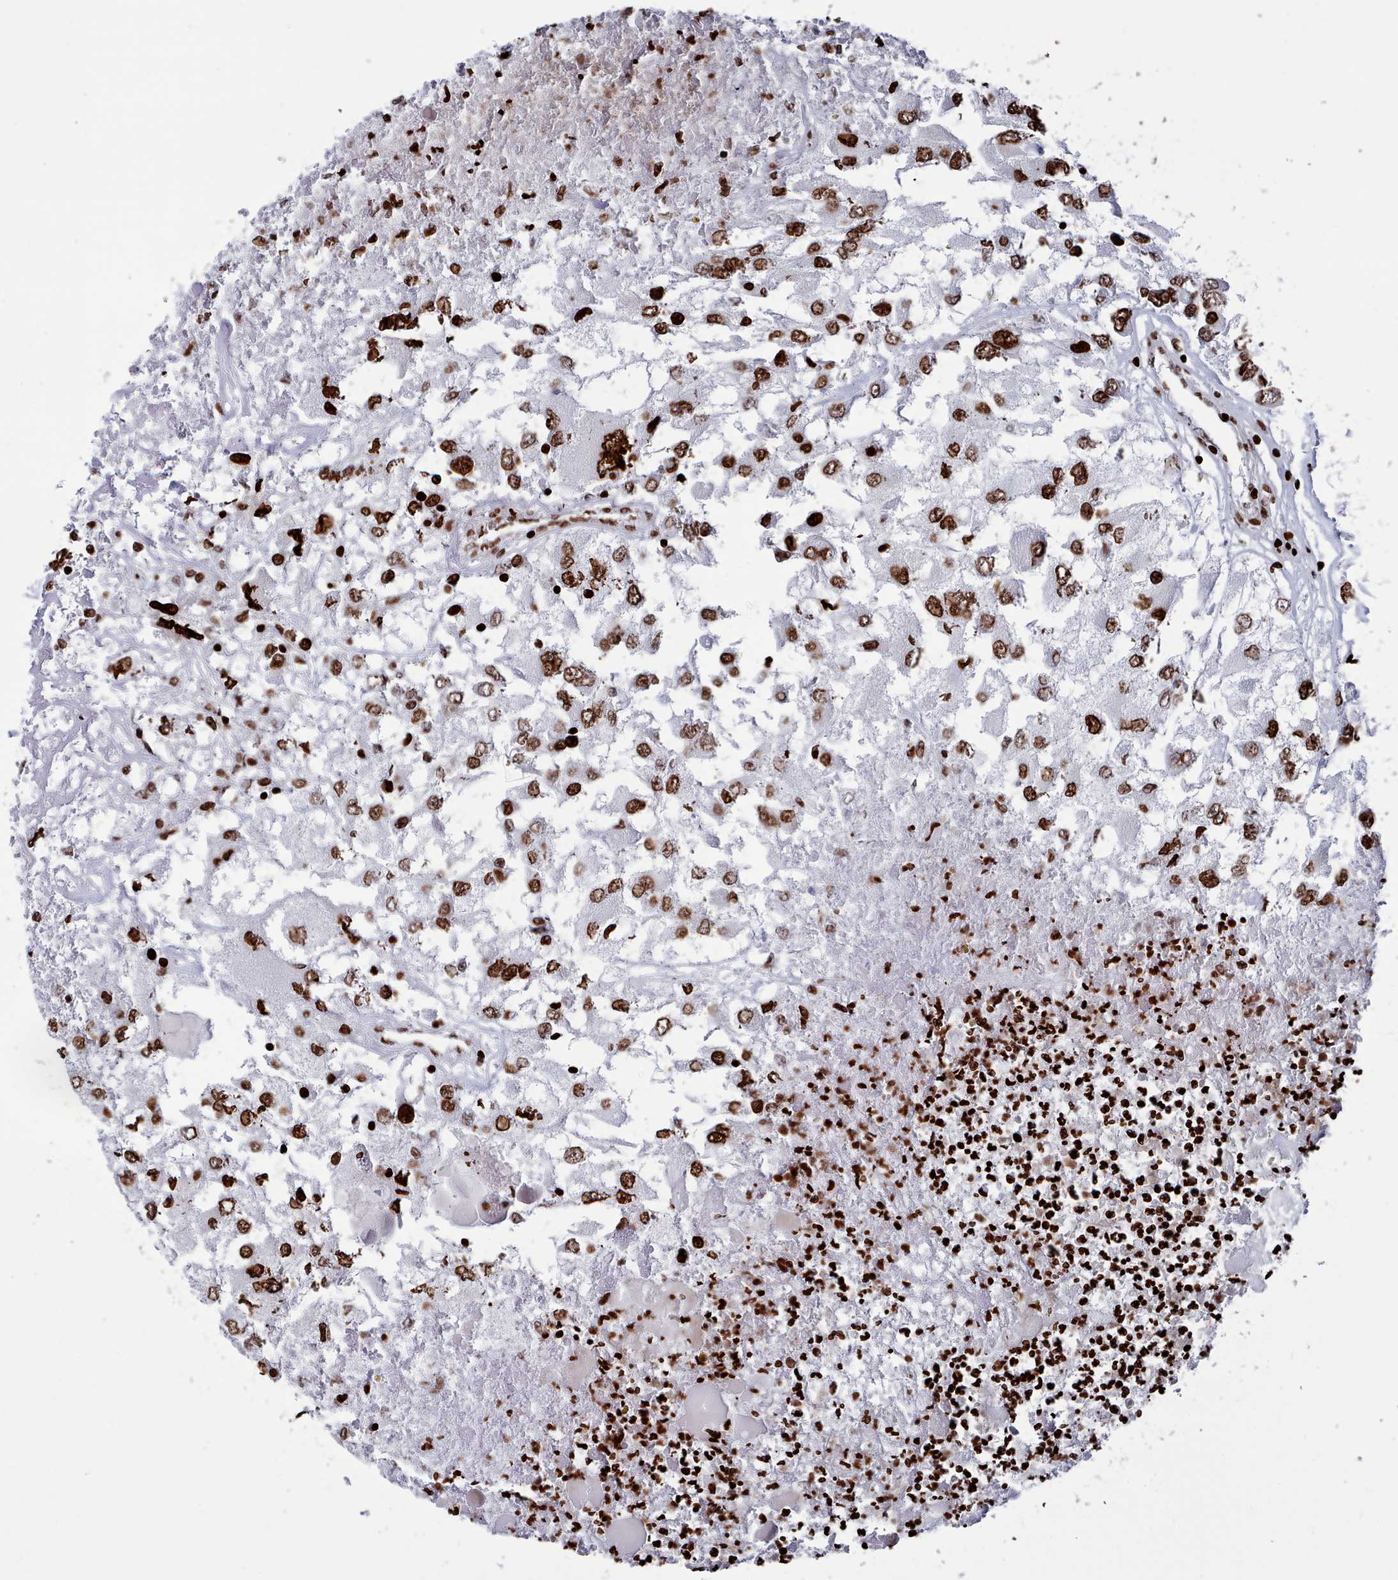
{"staining": {"intensity": "strong", "quantity": ">75%", "location": "nuclear"}, "tissue": "renal cancer", "cell_type": "Tumor cells", "image_type": "cancer", "snomed": [{"axis": "morphology", "description": "Adenocarcinoma, NOS"}, {"axis": "topography", "description": "Kidney"}], "caption": "The histopathology image displays a brown stain indicating the presence of a protein in the nuclear of tumor cells in adenocarcinoma (renal). The protein of interest is stained brown, and the nuclei are stained in blue (DAB (3,3'-diaminobenzidine) IHC with brightfield microscopy, high magnification).", "gene": "PCDHB12", "patient": {"sex": "female", "age": 52}}